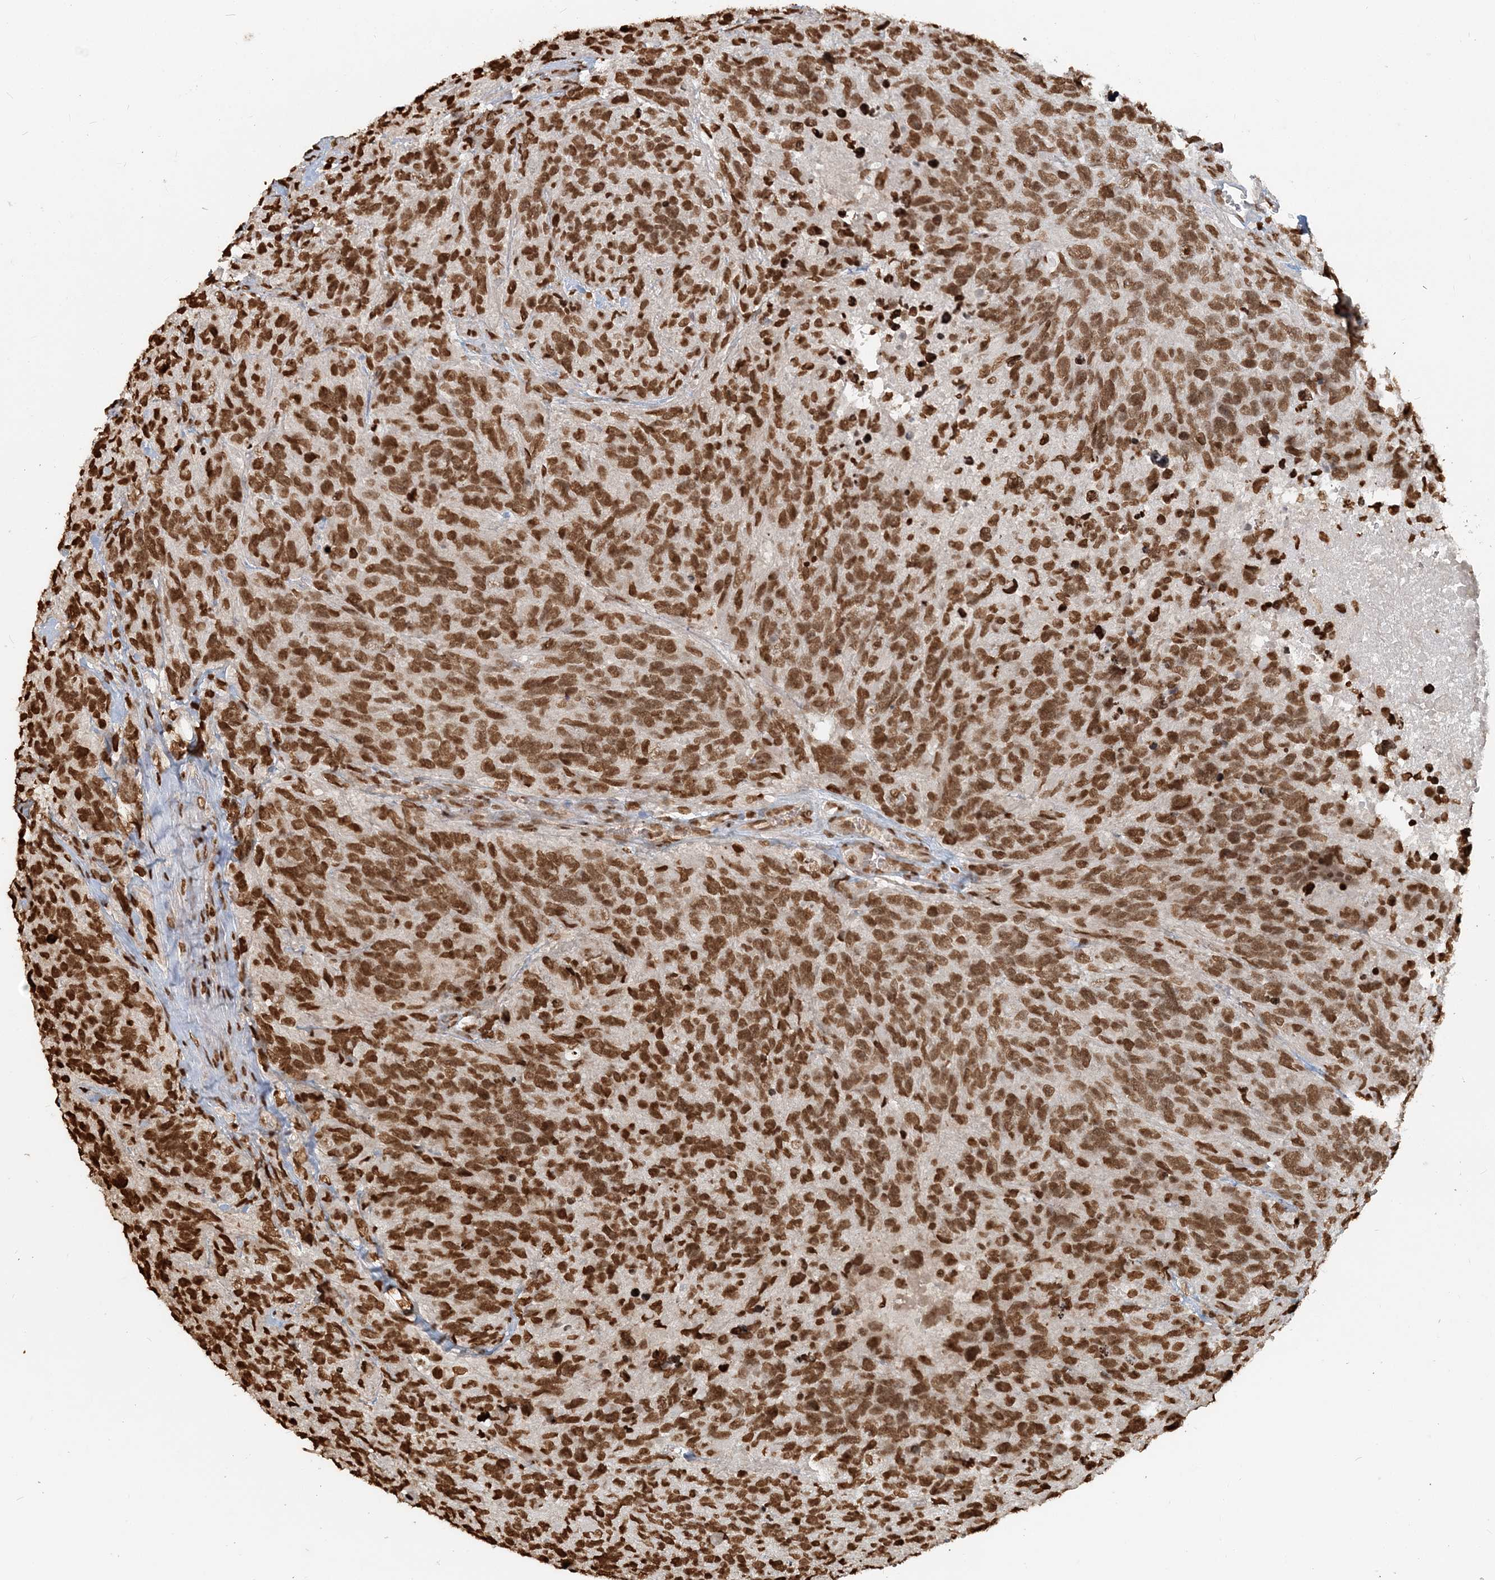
{"staining": {"intensity": "strong", "quantity": ">75%", "location": "nuclear"}, "tissue": "glioma", "cell_type": "Tumor cells", "image_type": "cancer", "snomed": [{"axis": "morphology", "description": "Glioma, malignant, High grade"}, {"axis": "topography", "description": "Brain"}], "caption": "Protein analysis of glioma tissue exhibits strong nuclear expression in approximately >75% of tumor cells.", "gene": "H3-3B", "patient": {"sex": "male", "age": 69}}